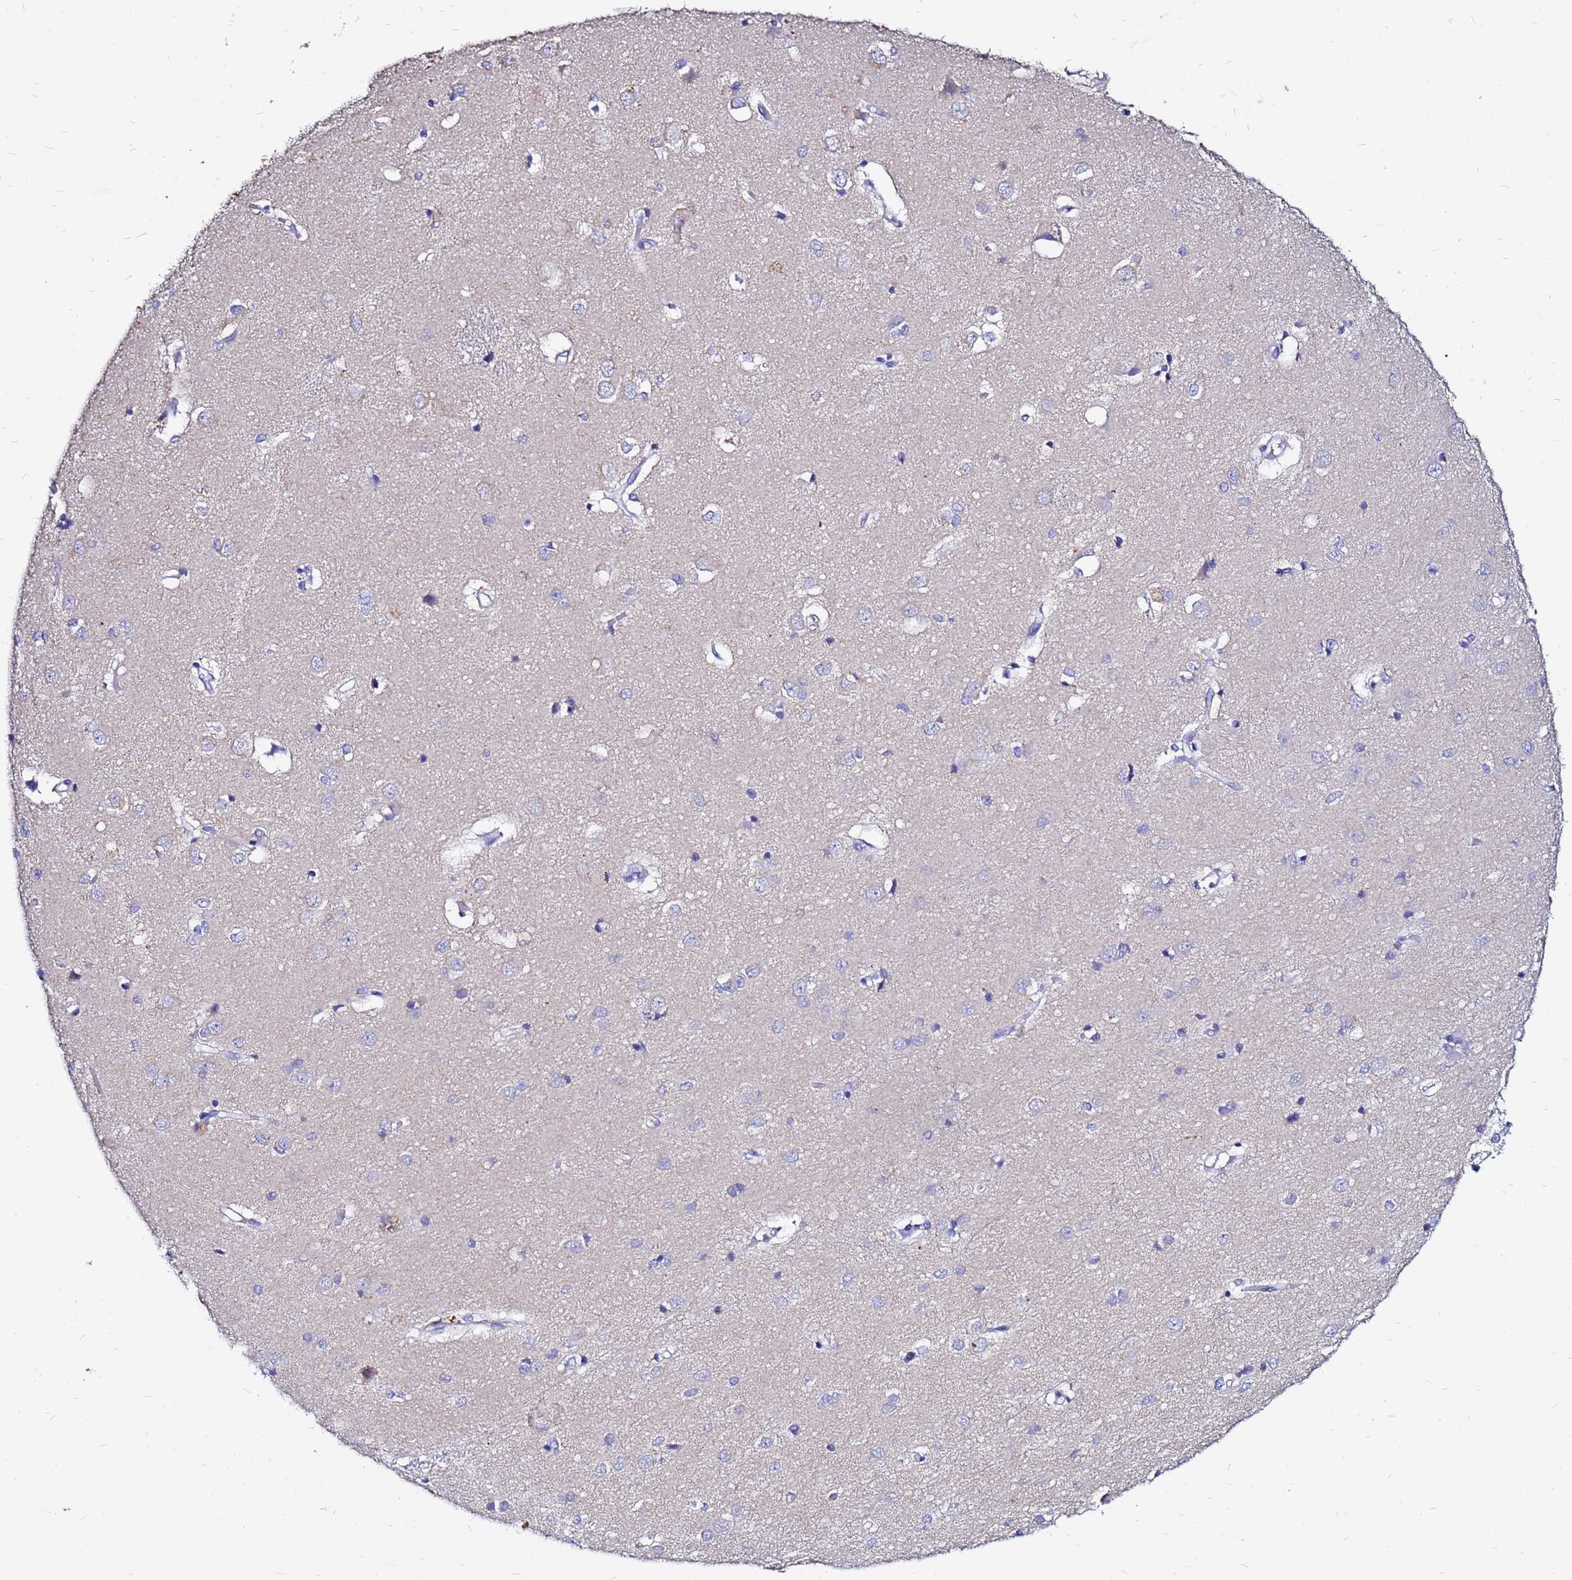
{"staining": {"intensity": "negative", "quantity": "none", "location": "none"}, "tissue": "caudate", "cell_type": "Glial cells", "image_type": "normal", "snomed": [{"axis": "morphology", "description": "Normal tissue, NOS"}, {"axis": "topography", "description": "Lateral ventricle wall"}], "caption": "This is a image of IHC staining of normal caudate, which shows no staining in glial cells.", "gene": "FAM183A", "patient": {"sex": "male", "age": 37}}